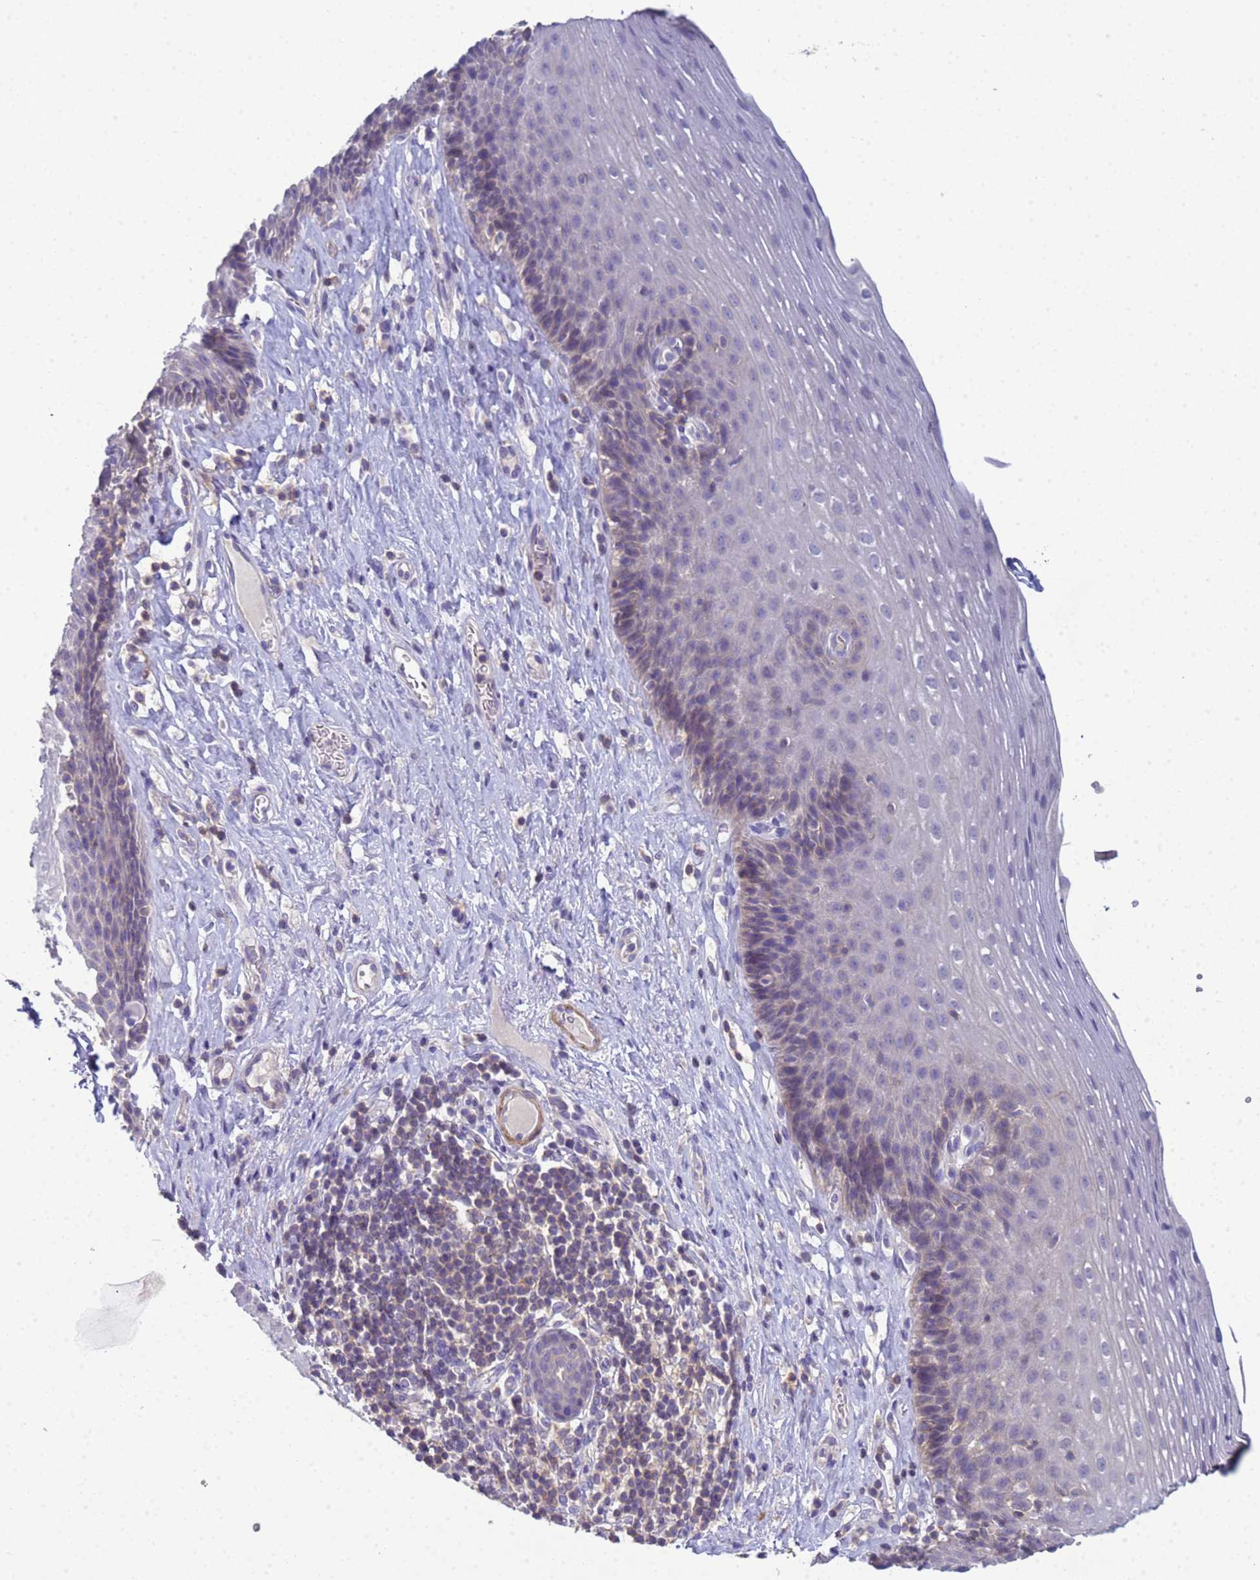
{"staining": {"intensity": "weak", "quantity": "<25%", "location": "cytoplasmic/membranous"}, "tissue": "esophagus", "cell_type": "Squamous epithelial cells", "image_type": "normal", "snomed": [{"axis": "morphology", "description": "Normal tissue, NOS"}, {"axis": "topography", "description": "Esophagus"}], "caption": "This is a micrograph of immunohistochemistry (IHC) staining of normal esophagus, which shows no expression in squamous epithelial cells. (Stains: DAB (3,3'-diaminobenzidine) immunohistochemistry (IHC) with hematoxylin counter stain, Microscopy: brightfield microscopy at high magnification).", "gene": "KLHL13", "patient": {"sex": "female", "age": 66}}